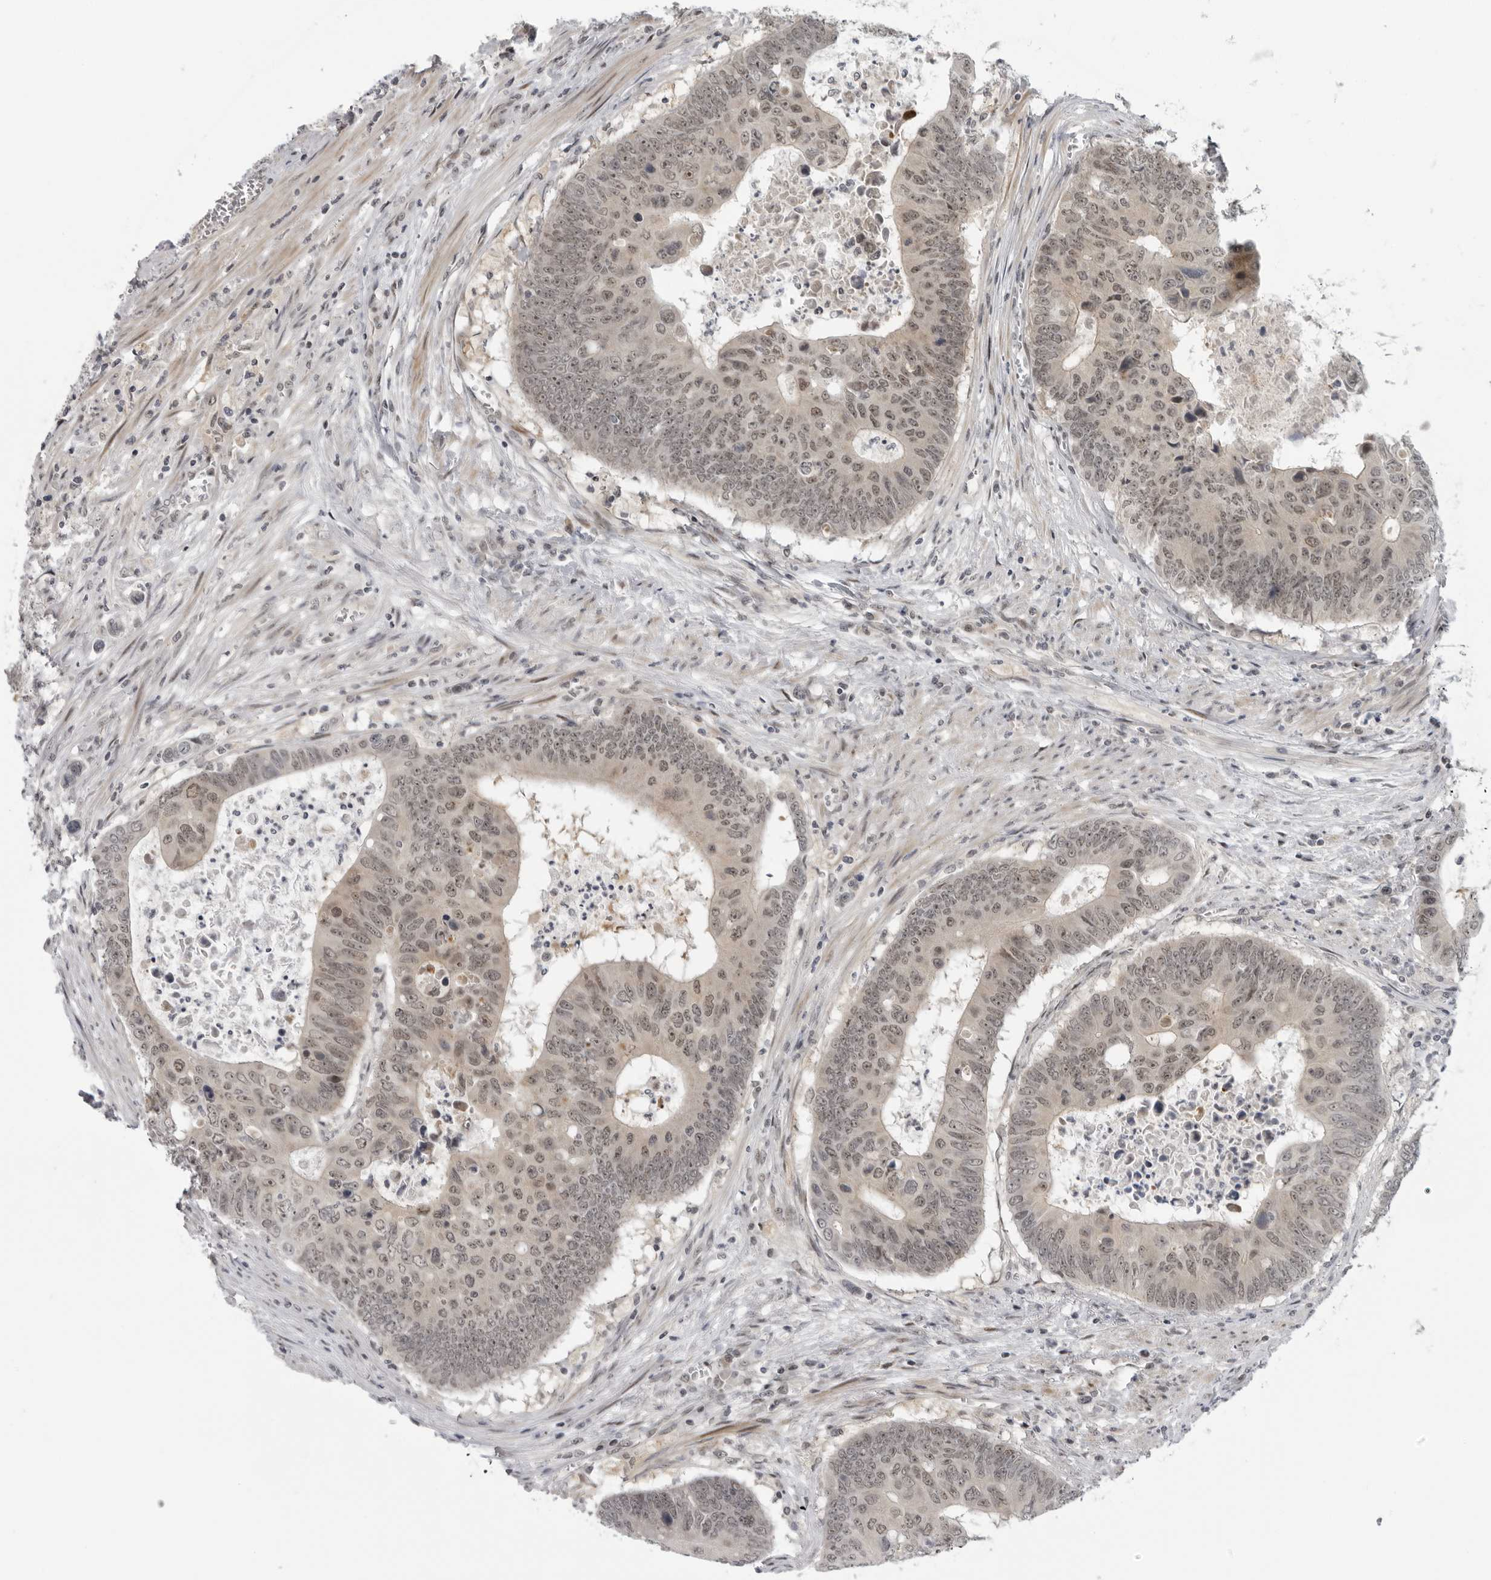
{"staining": {"intensity": "weak", "quantity": ">75%", "location": "nuclear"}, "tissue": "colorectal cancer", "cell_type": "Tumor cells", "image_type": "cancer", "snomed": [{"axis": "morphology", "description": "Adenocarcinoma, NOS"}, {"axis": "topography", "description": "Colon"}], "caption": "Immunohistochemical staining of human colorectal cancer shows weak nuclear protein positivity in about >75% of tumor cells. The staining was performed using DAB, with brown indicating positive protein expression. Nuclei are stained blue with hematoxylin.", "gene": "ALPK2", "patient": {"sex": "male", "age": 87}}